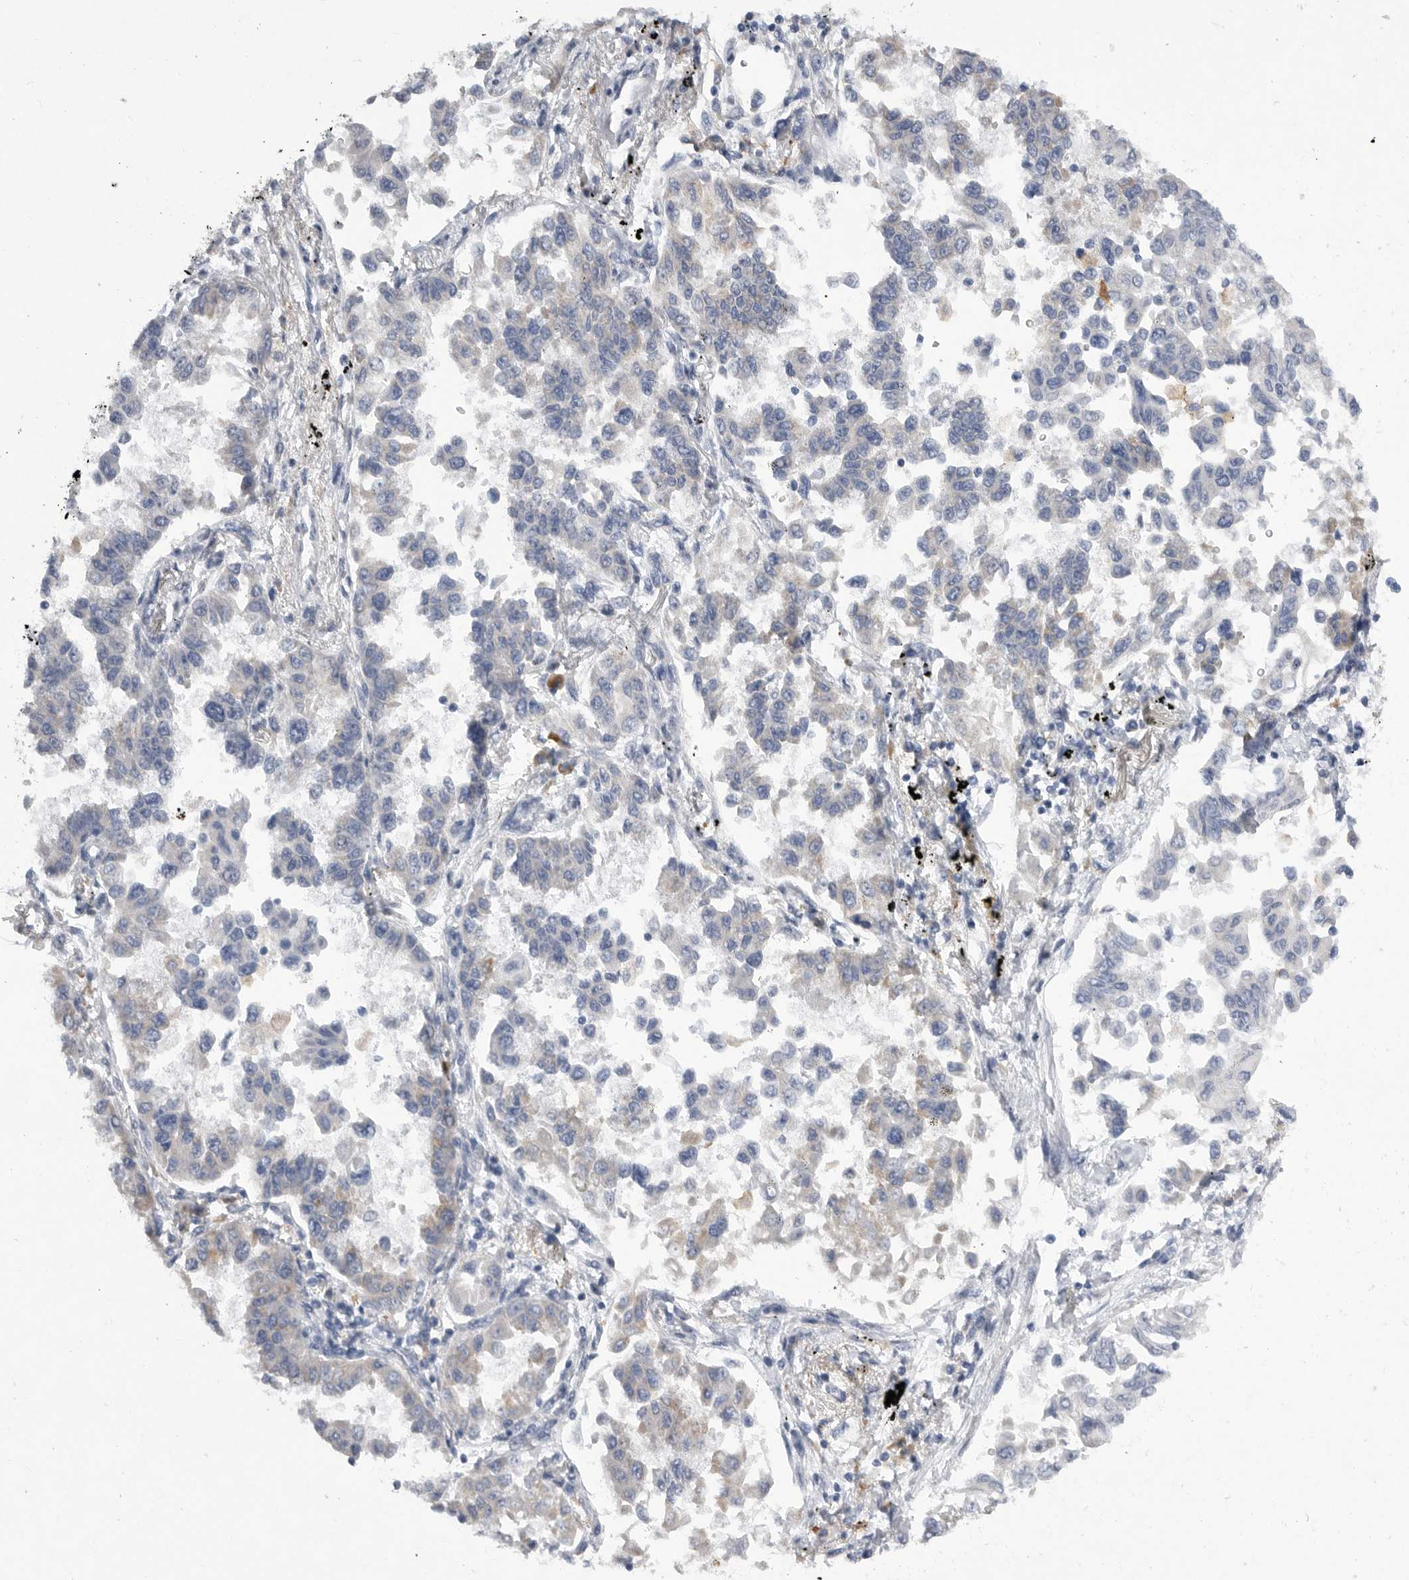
{"staining": {"intensity": "negative", "quantity": "none", "location": "none"}, "tissue": "lung cancer", "cell_type": "Tumor cells", "image_type": "cancer", "snomed": [{"axis": "morphology", "description": "Adenocarcinoma, NOS"}, {"axis": "topography", "description": "Lung"}], "caption": "IHC of human adenocarcinoma (lung) reveals no expression in tumor cells.", "gene": "EDEM3", "patient": {"sex": "female", "age": 67}}